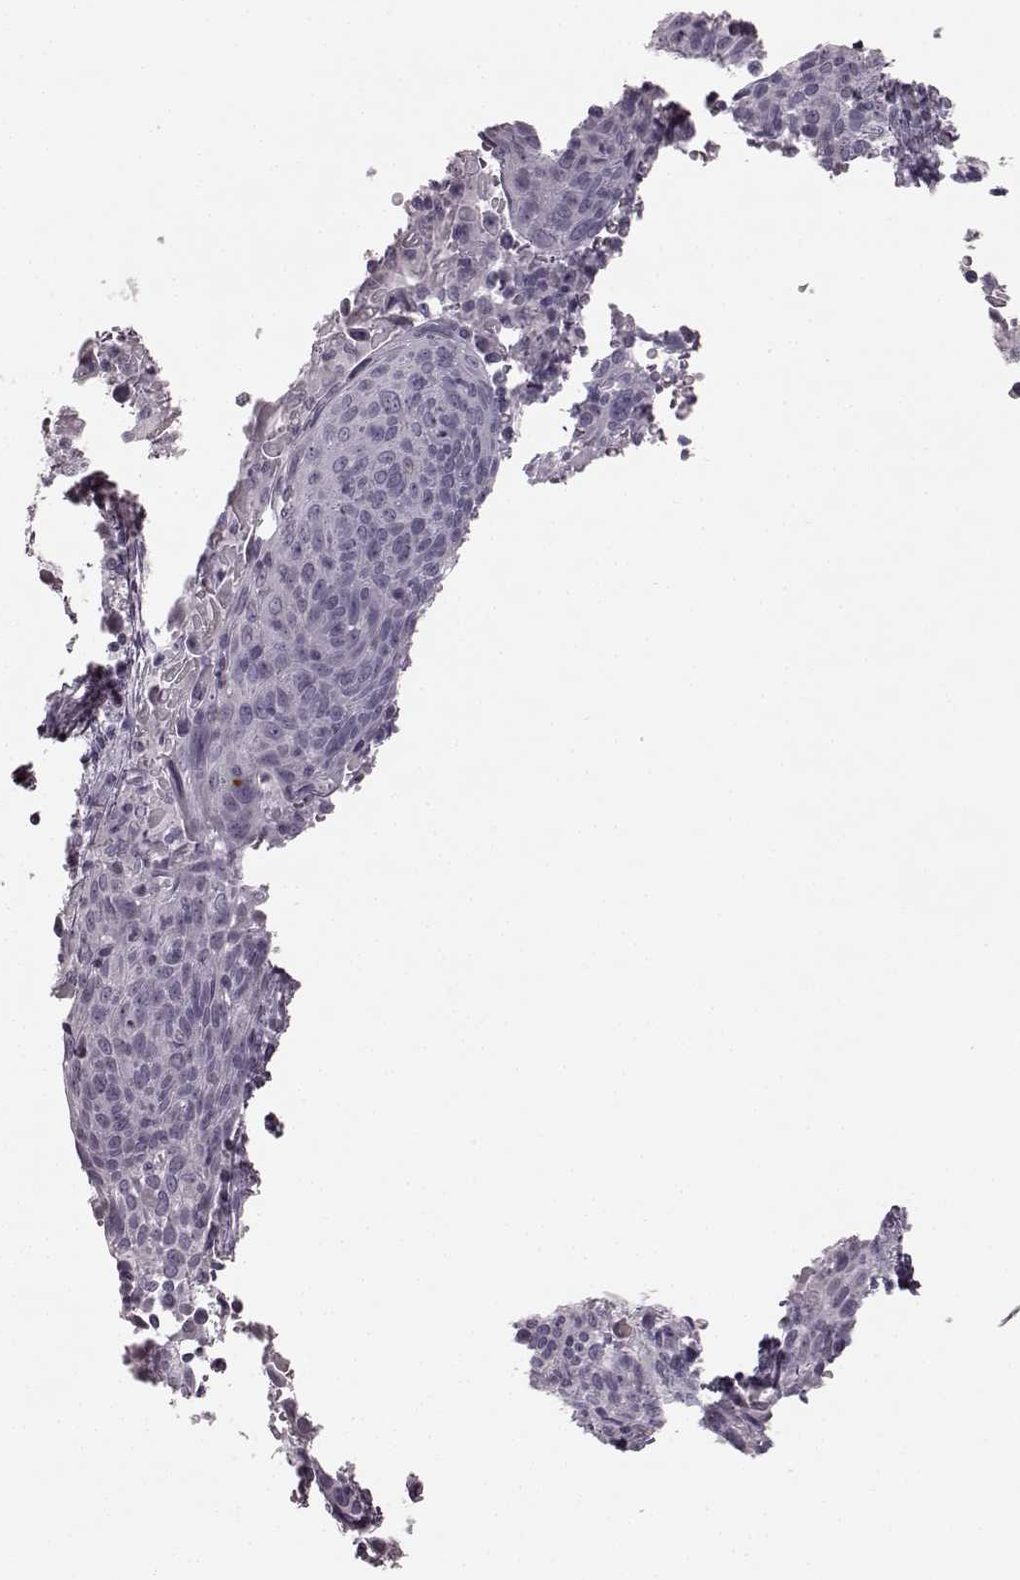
{"staining": {"intensity": "negative", "quantity": "none", "location": "none"}, "tissue": "cervical cancer", "cell_type": "Tumor cells", "image_type": "cancer", "snomed": [{"axis": "morphology", "description": "Squamous cell carcinoma, NOS"}, {"axis": "topography", "description": "Cervix"}], "caption": "Immunohistochemistry image of neoplastic tissue: human cervical cancer stained with DAB displays no significant protein staining in tumor cells.", "gene": "TRPM1", "patient": {"sex": "female", "age": 61}}